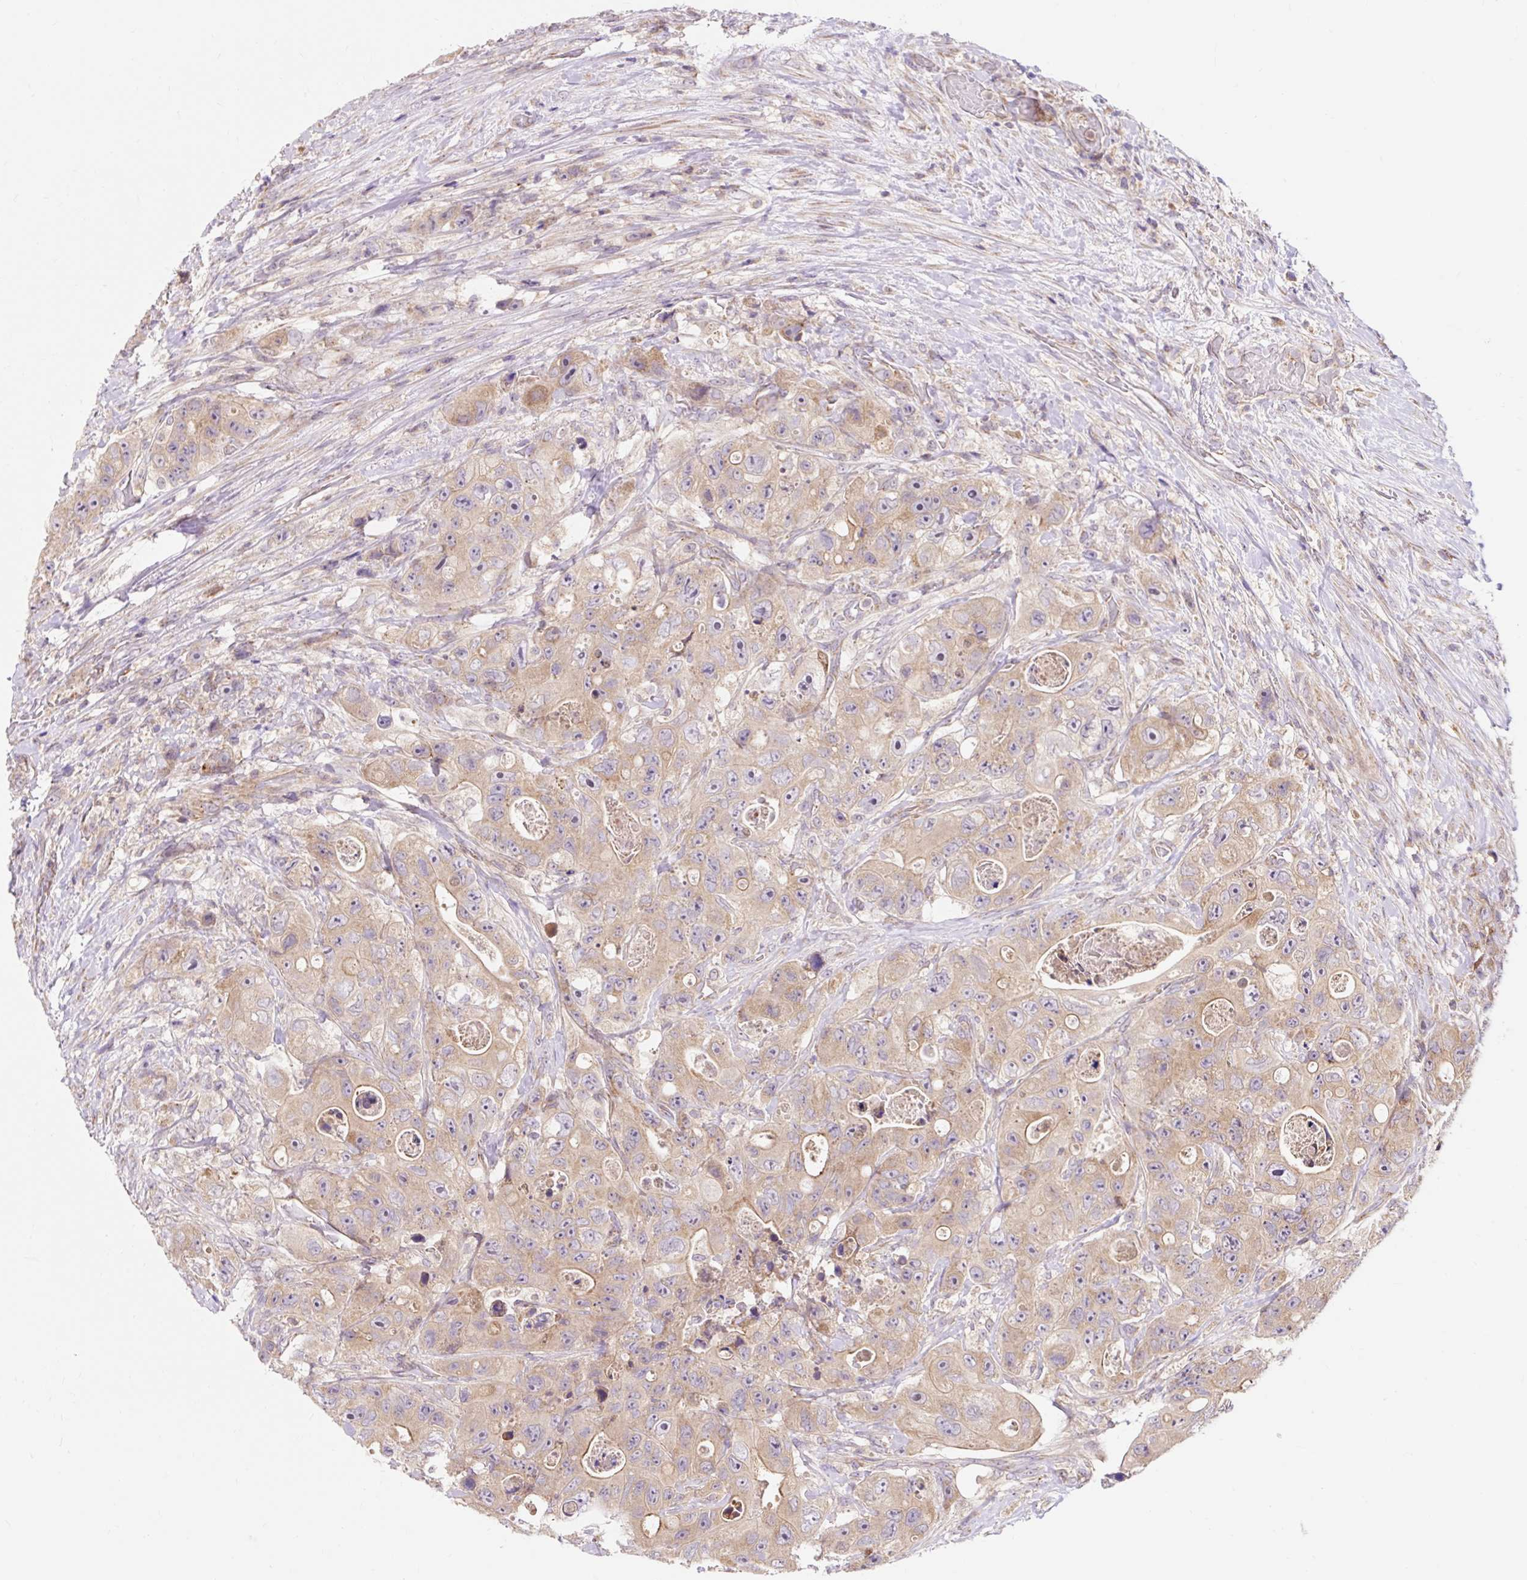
{"staining": {"intensity": "weak", "quantity": ">75%", "location": "cytoplasmic/membranous"}, "tissue": "colorectal cancer", "cell_type": "Tumor cells", "image_type": "cancer", "snomed": [{"axis": "morphology", "description": "Adenocarcinoma, NOS"}, {"axis": "topography", "description": "Colon"}], "caption": "A brown stain labels weak cytoplasmic/membranous positivity of a protein in colorectal cancer tumor cells.", "gene": "TRIAP1", "patient": {"sex": "female", "age": 46}}